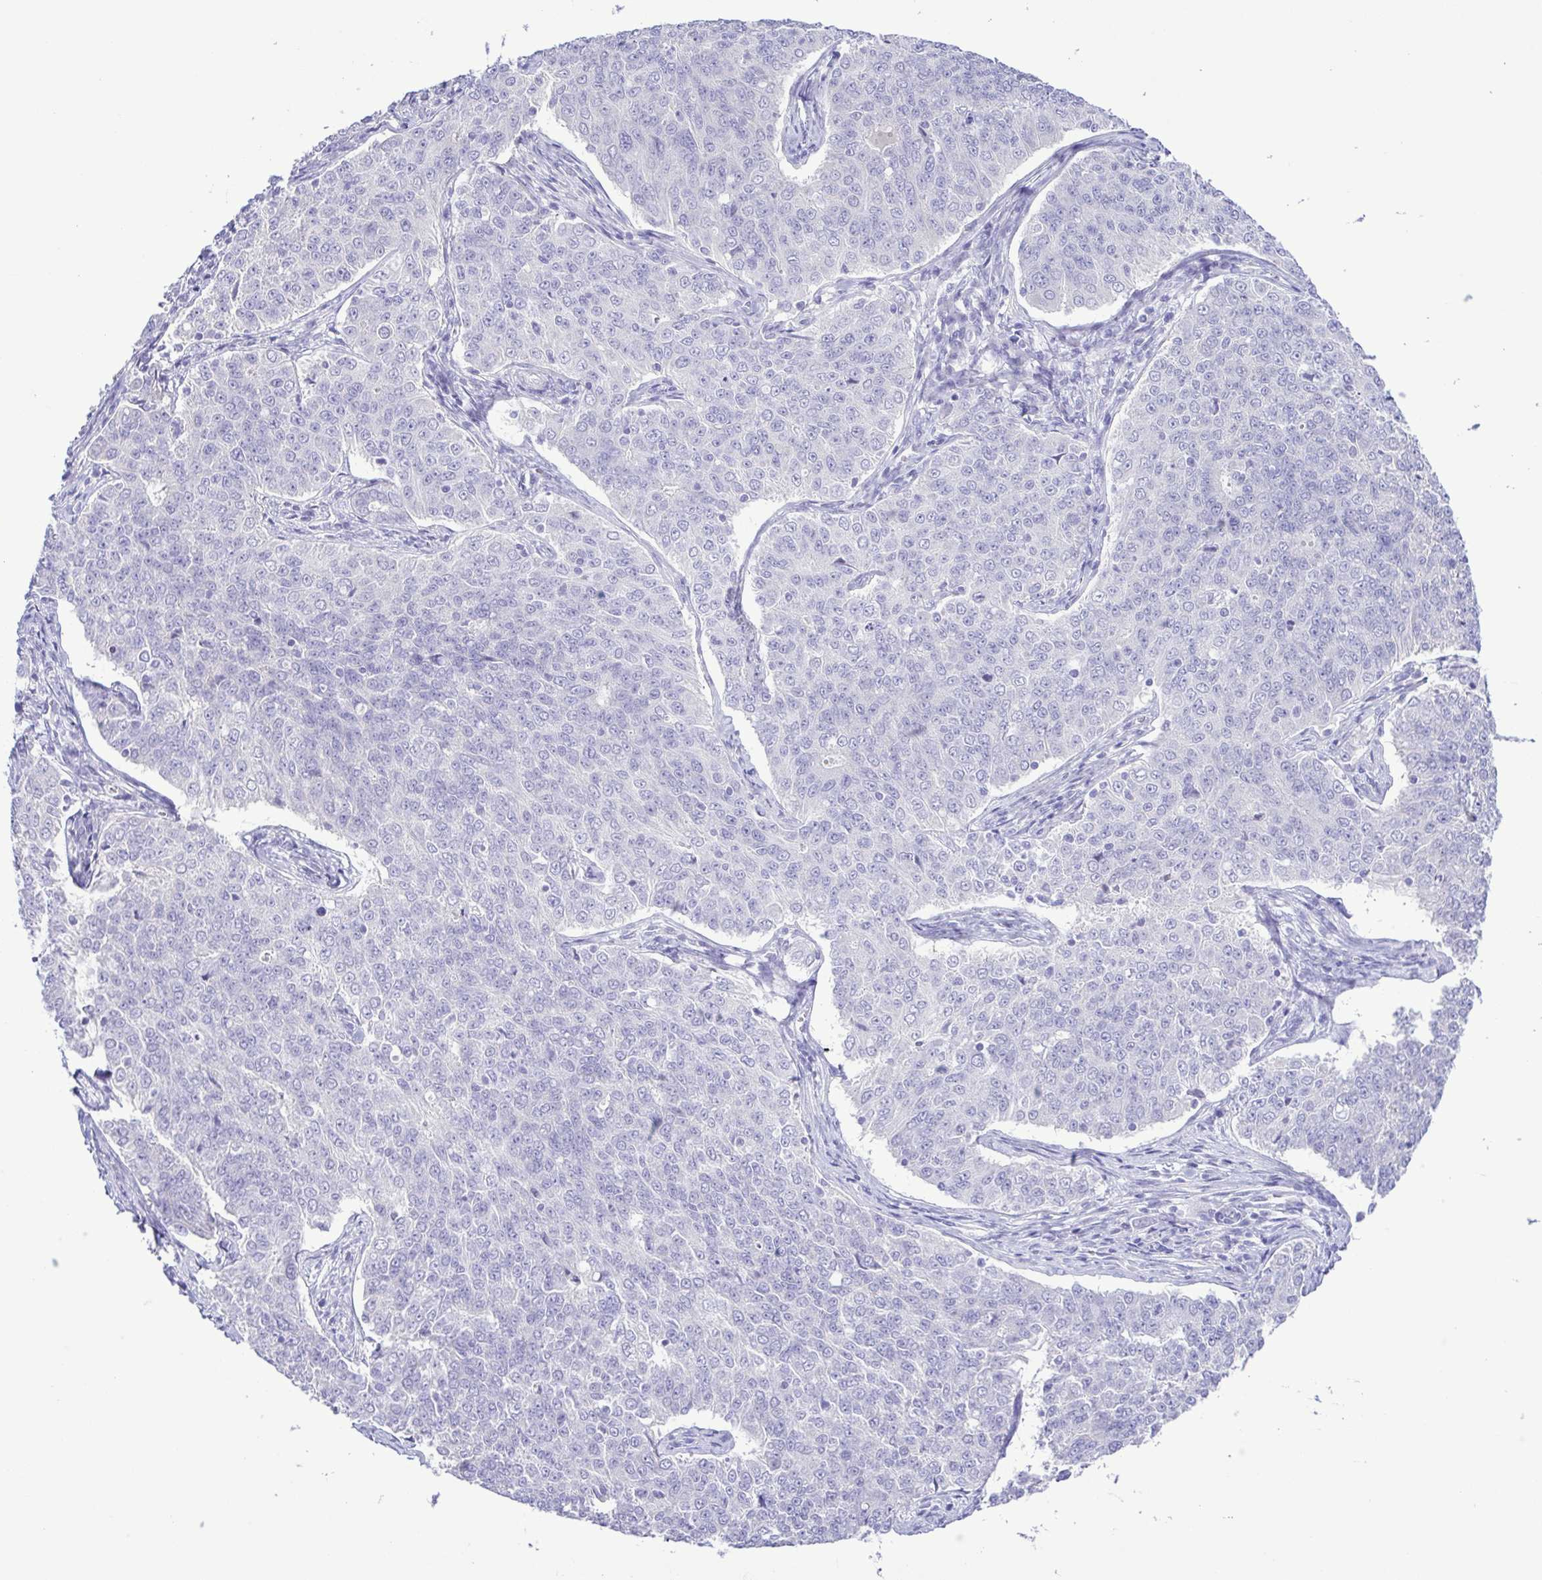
{"staining": {"intensity": "negative", "quantity": "none", "location": "none"}, "tissue": "endometrial cancer", "cell_type": "Tumor cells", "image_type": "cancer", "snomed": [{"axis": "morphology", "description": "Adenocarcinoma, NOS"}, {"axis": "topography", "description": "Endometrium"}], "caption": "High magnification brightfield microscopy of endometrial cancer stained with DAB (brown) and counterstained with hematoxylin (blue): tumor cells show no significant positivity. (Stains: DAB (3,3'-diaminobenzidine) IHC with hematoxylin counter stain, Microscopy: brightfield microscopy at high magnification).", "gene": "GABBR2", "patient": {"sex": "female", "age": 43}}